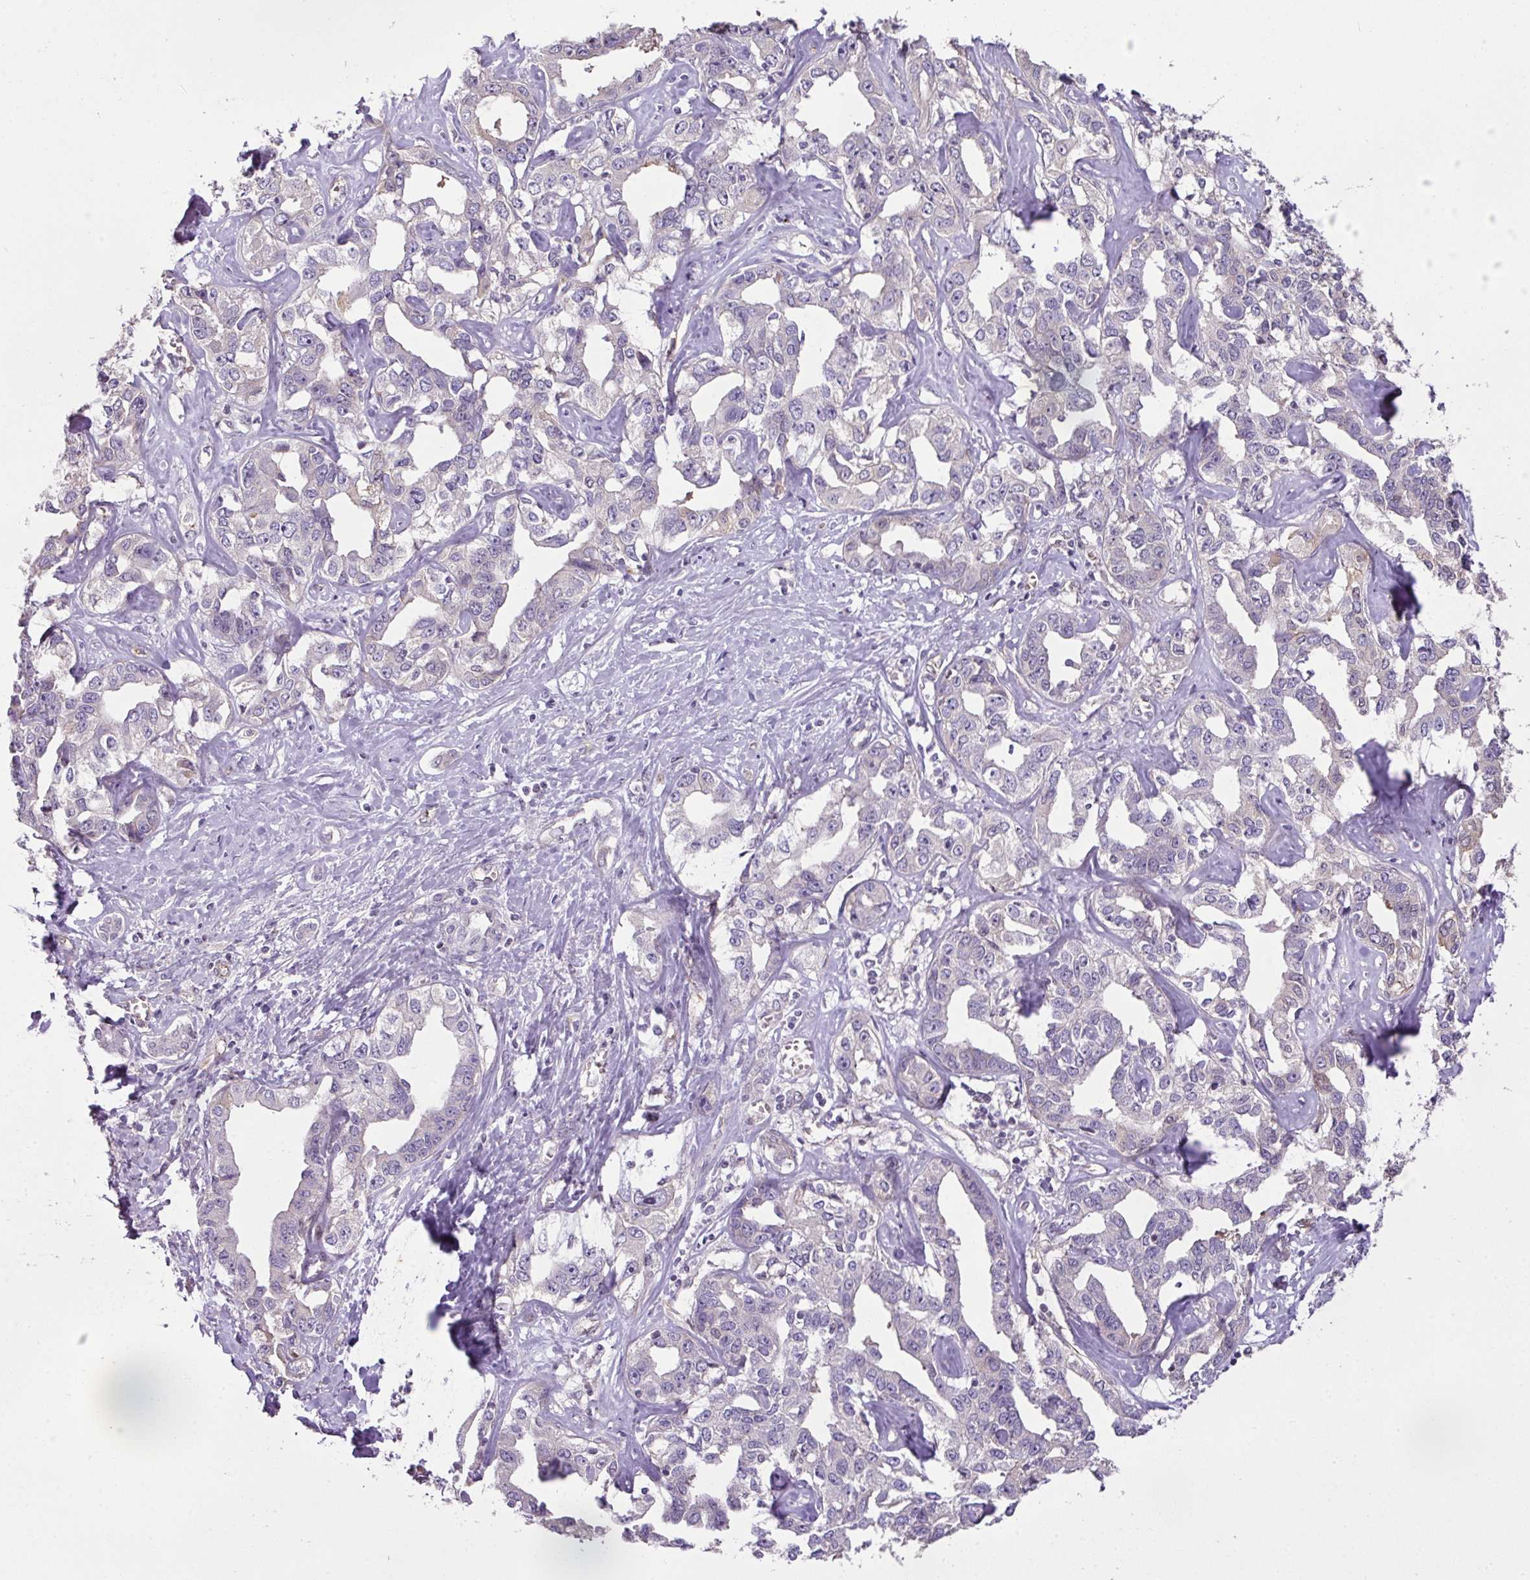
{"staining": {"intensity": "negative", "quantity": "none", "location": "none"}, "tissue": "liver cancer", "cell_type": "Tumor cells", "image_type": "cancer", "snomed": [{"axis": "morphology", "description": "Cholangiocarcinoma"}, {"axis": "topography", "description": "Liver"}], "caption": "A micrograph of human cholangiocarcinoma (liver) is negative for staining in tumor cells.", "gene": "C19orf33", "patient": {"sex": "male", "age": 59}}